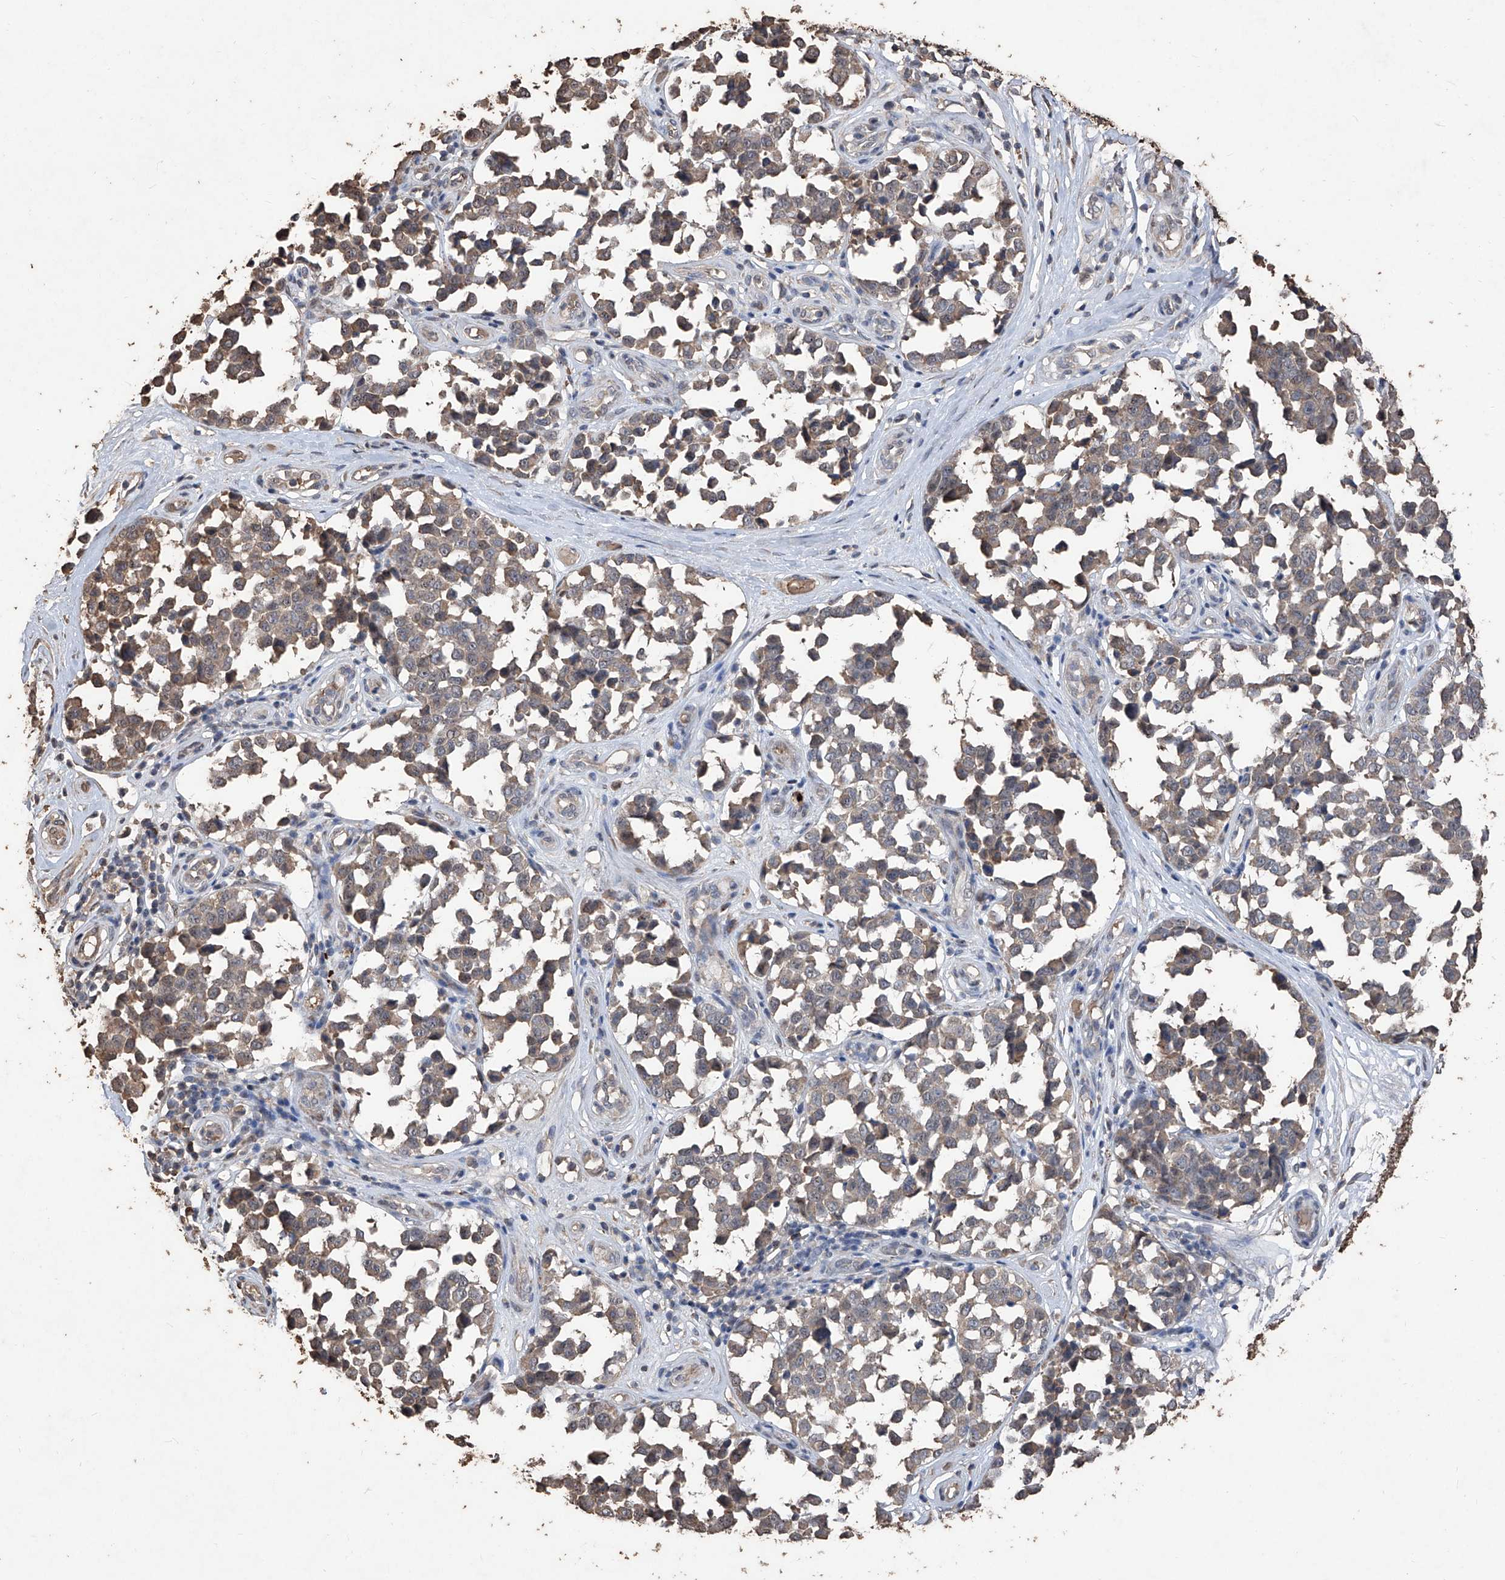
{"staining": {"intensity": "weak", "quantity": ">75%", "location": "cytoplasmic/membranous"}, "tissue": "melanoma", "cell_type": "Tumor cells", "image_type": "cancer", "snomed": [{"axis": "morphology", "description": "Malignant melanoma, NOS"}, {"axis": "topography", "description": "Skin"}], "caption": "Human malignant melanoma stained with a brown dye shows weak cytoplasmic/membranous positive expression in approximately >75% of tumor cells.", "gene": "EML1", "patient": {"sex": "female", "age": 64}}